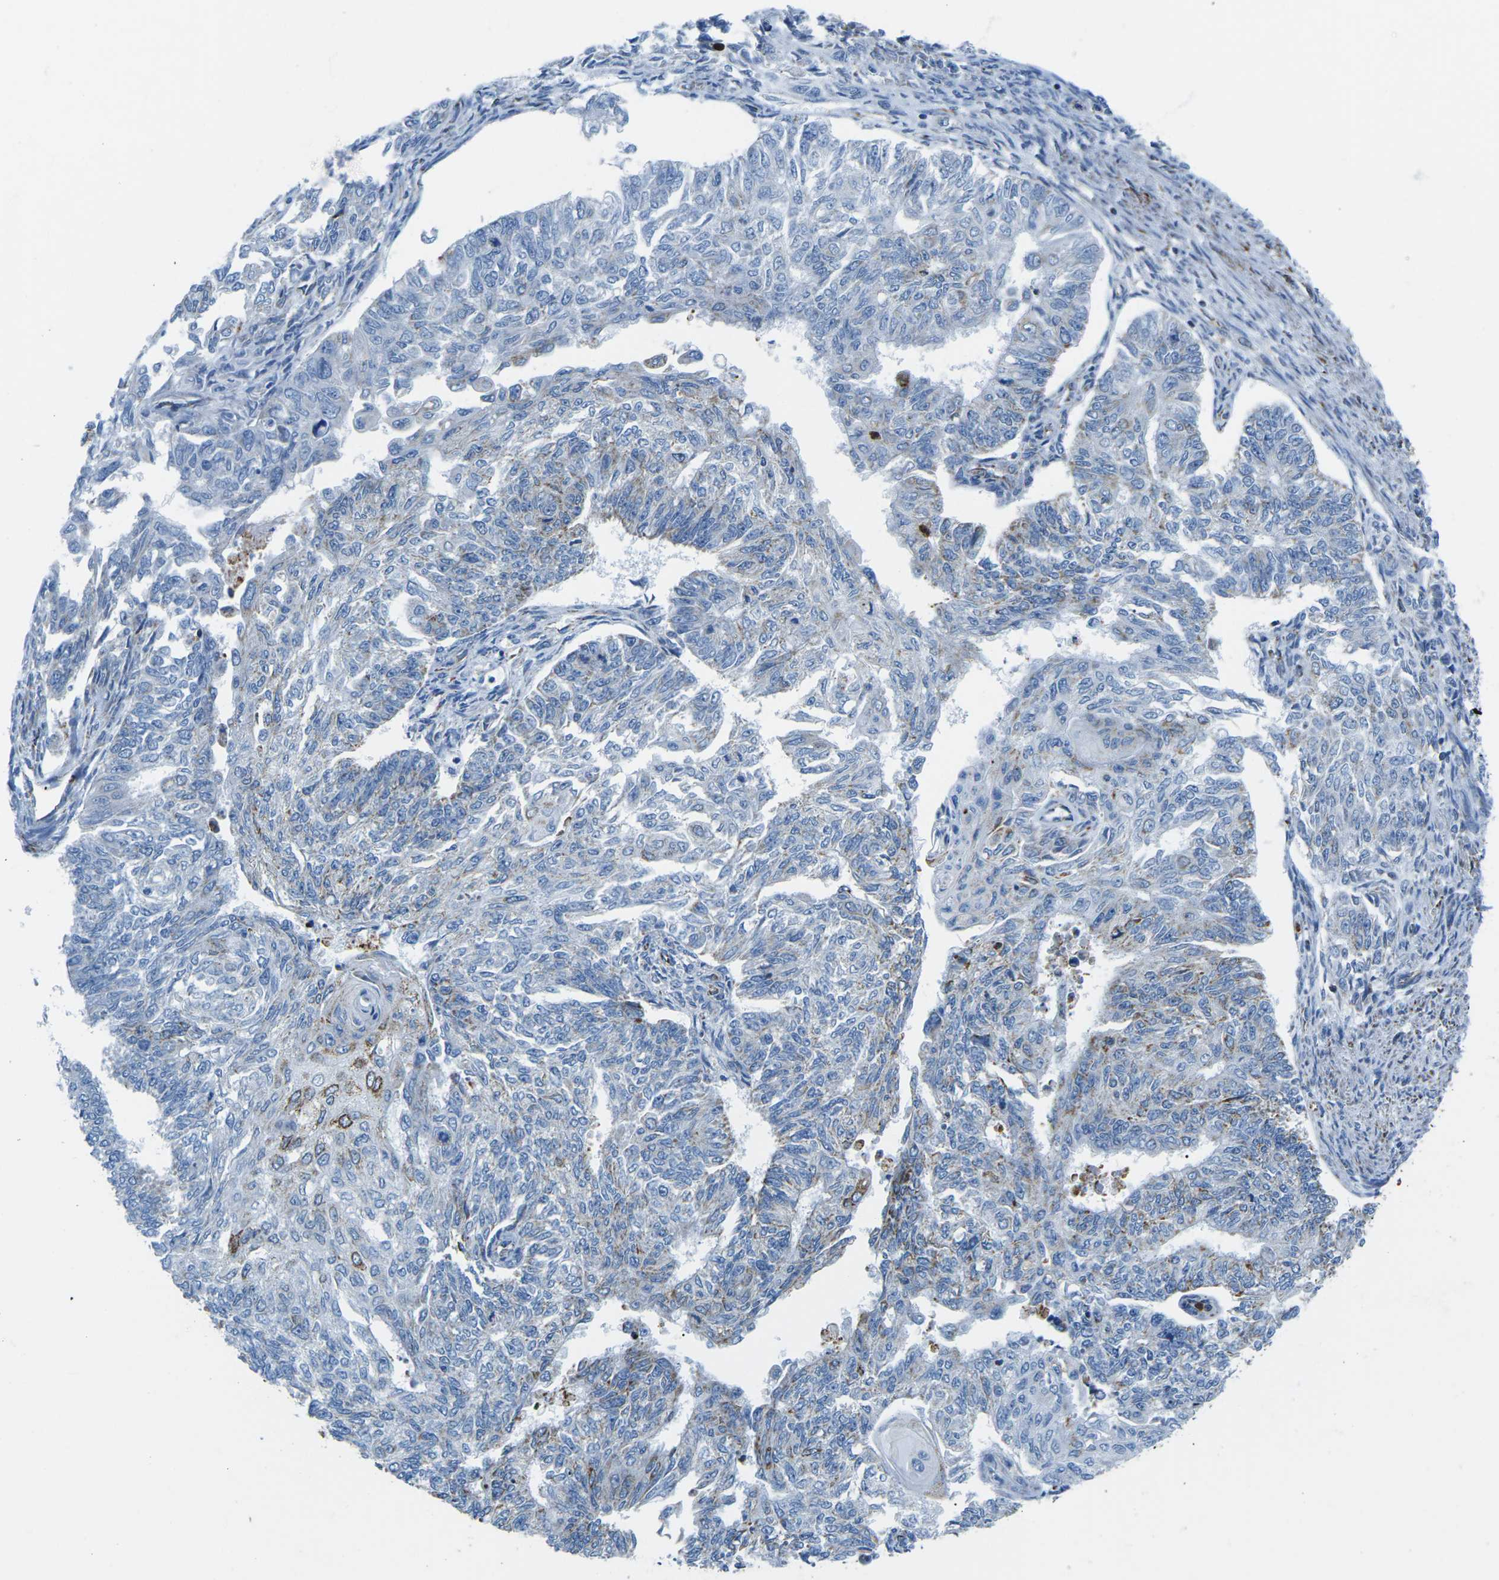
{"staining": {"intensity": "strong", "quantity": "25%-75%", "location": "cytoplasmic/membranous"}, "tissue": "endometrial cancer", "cell_type": "Tumor cells", "image_type": "cancer", "snomed": [{"axis": "morphology", "description": "Adenocarcinoma, NOS"}, {"axis": "topography", "description": "Endometrium"}], "caption": "IHC micrograph of neoplastic tissue: human endometrial cancer (adenocarcinoma) stained using immunohistochemistry (IHC) reveals high levels of strong protein expression localized specifically in the cytoplasmic/membranous of tumor cells, appearing as a cytoplasmic/membranous brown color.", "gene": "COX6C", "patient": {"sex": "female", "age": 32}}